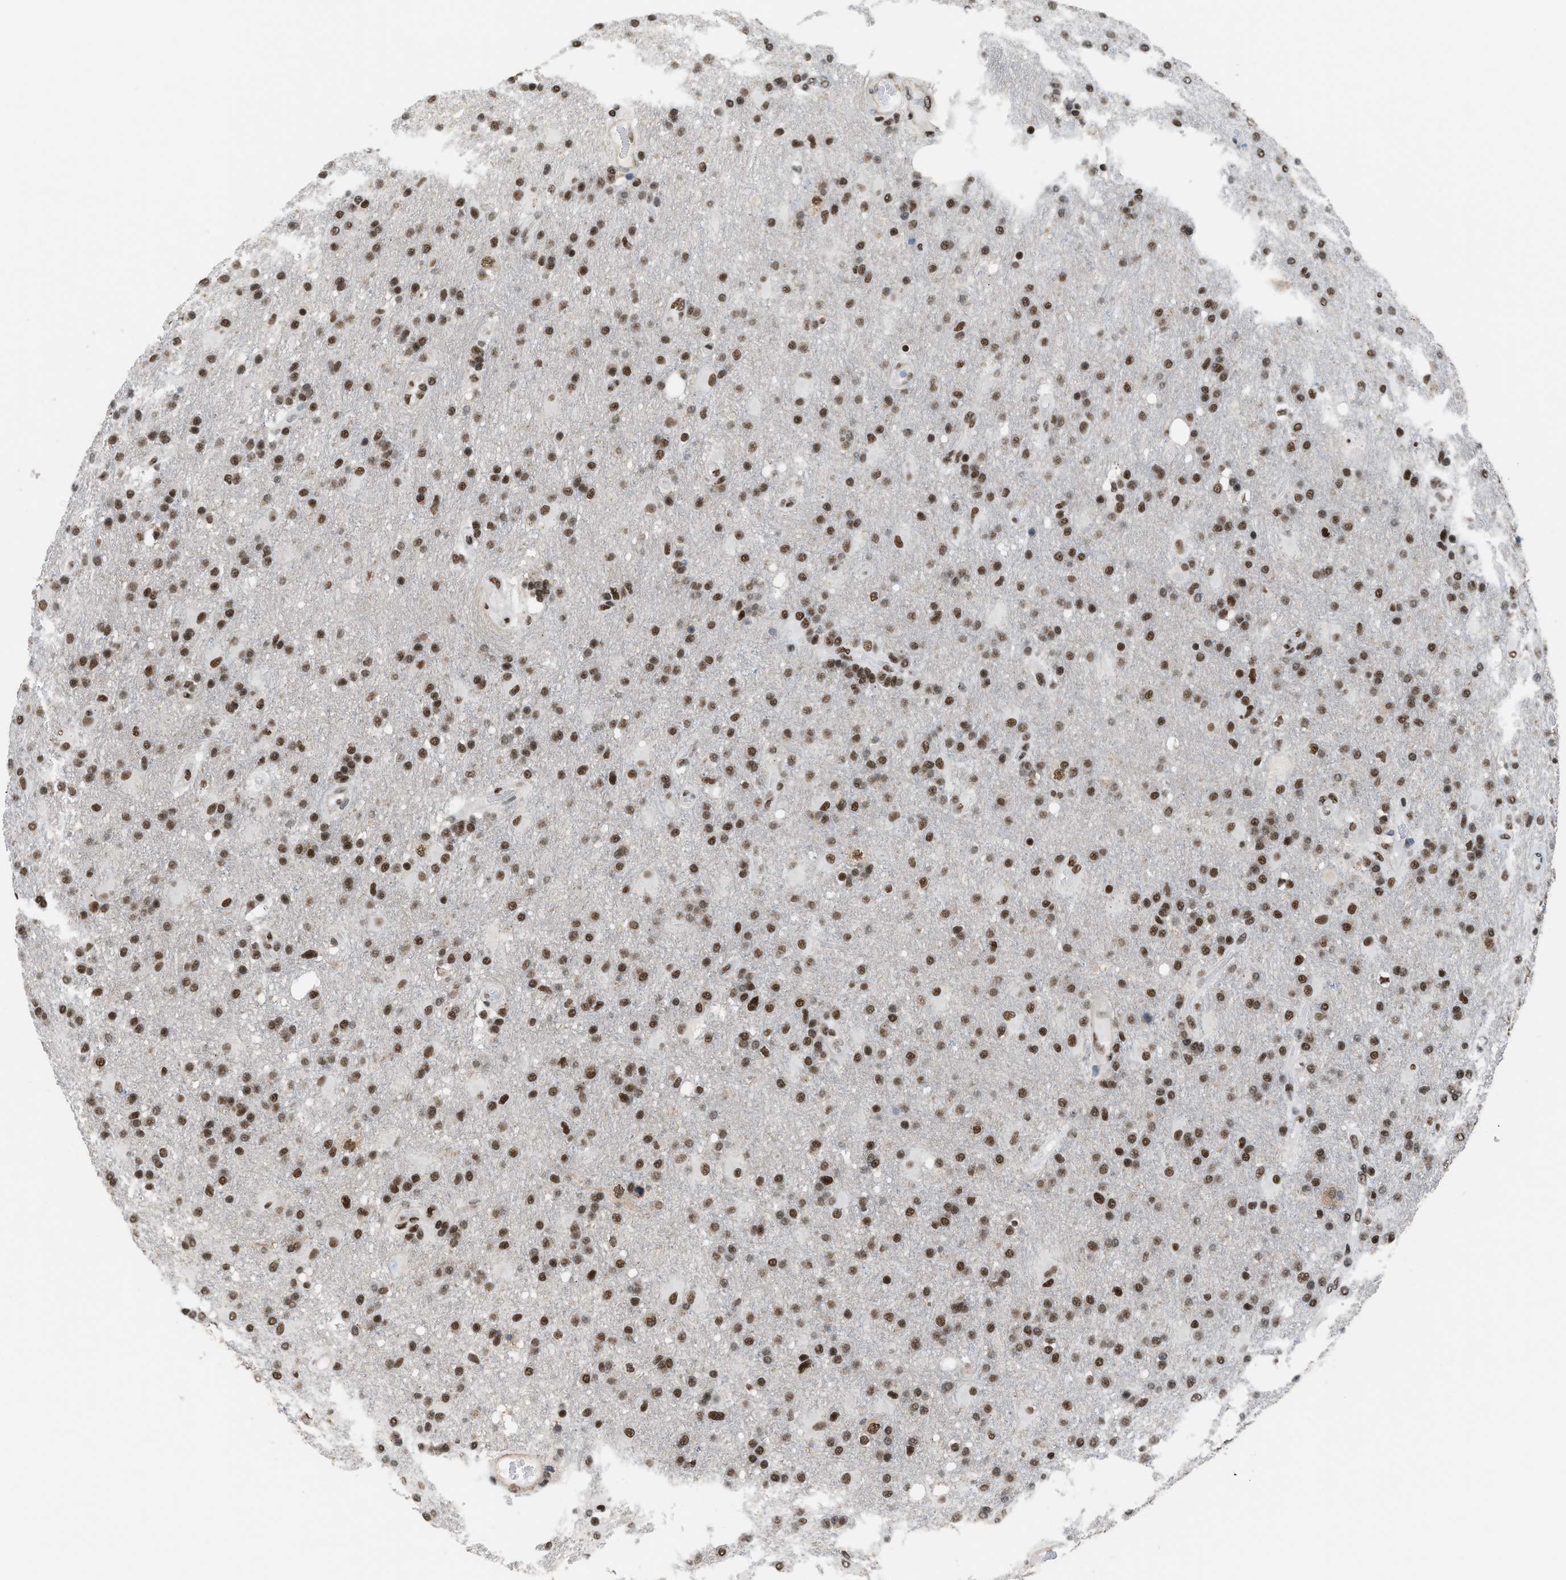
{"staining": {"intensity": "strong", "quantity": ">75%", "location": "nuclear"}, "tissue": "glioma", "cell_type": "Tumor cells", "image_type": "cancer", "snomed": [{"axis": "morphology", "description": "Glioma, malignant, High grade"}, {"axis": "topography", "description": "Brain"}], "caption": "Immunohistochemistry histopathology image of high-grade glioma (malignant) stained for a protein (brown), which displays high levels of strong nuclear staining in approximately >75% of tumor cells.", "gene": "SCAF4", "patient": {"sex": "male", "age": 72}}